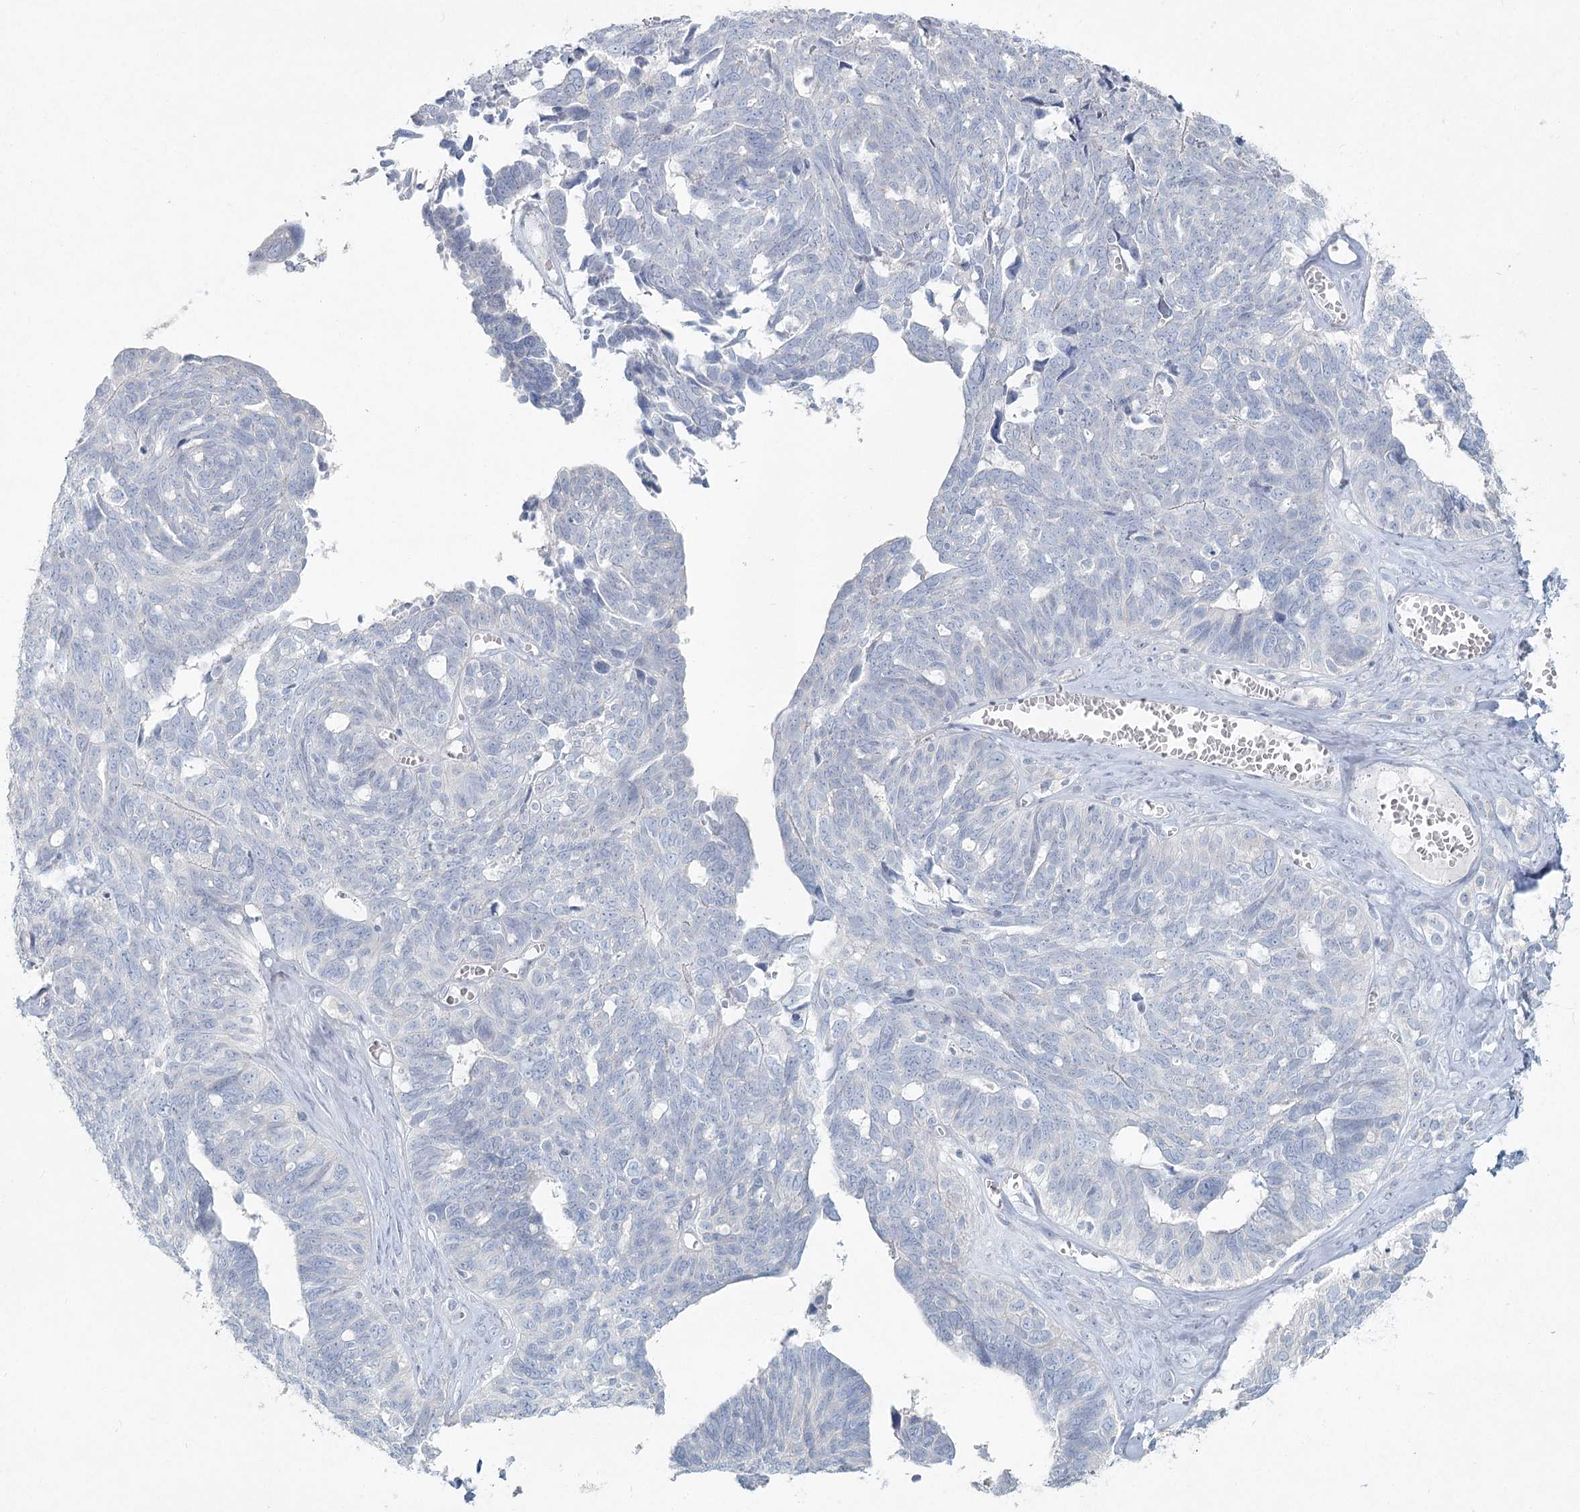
{"staining": {"intensity": "negative", "quantity": "none", "location": "none"}, "tissue": "ovarian cancer", "cell_type": "Tumor cells", "image_type": "cancer", "snomed": [{"axis": "morphology", "description": "Cystadenocarcinoma, serous, NOS"}, {"axis": "topography", "description": "Ovary"}], "caption": "Tumor cells show no significant positivity in ovarian serous cystadenocarcinoma.", "gene": "LRP2BP", "patient": {"sex": "female", "age": 79}}